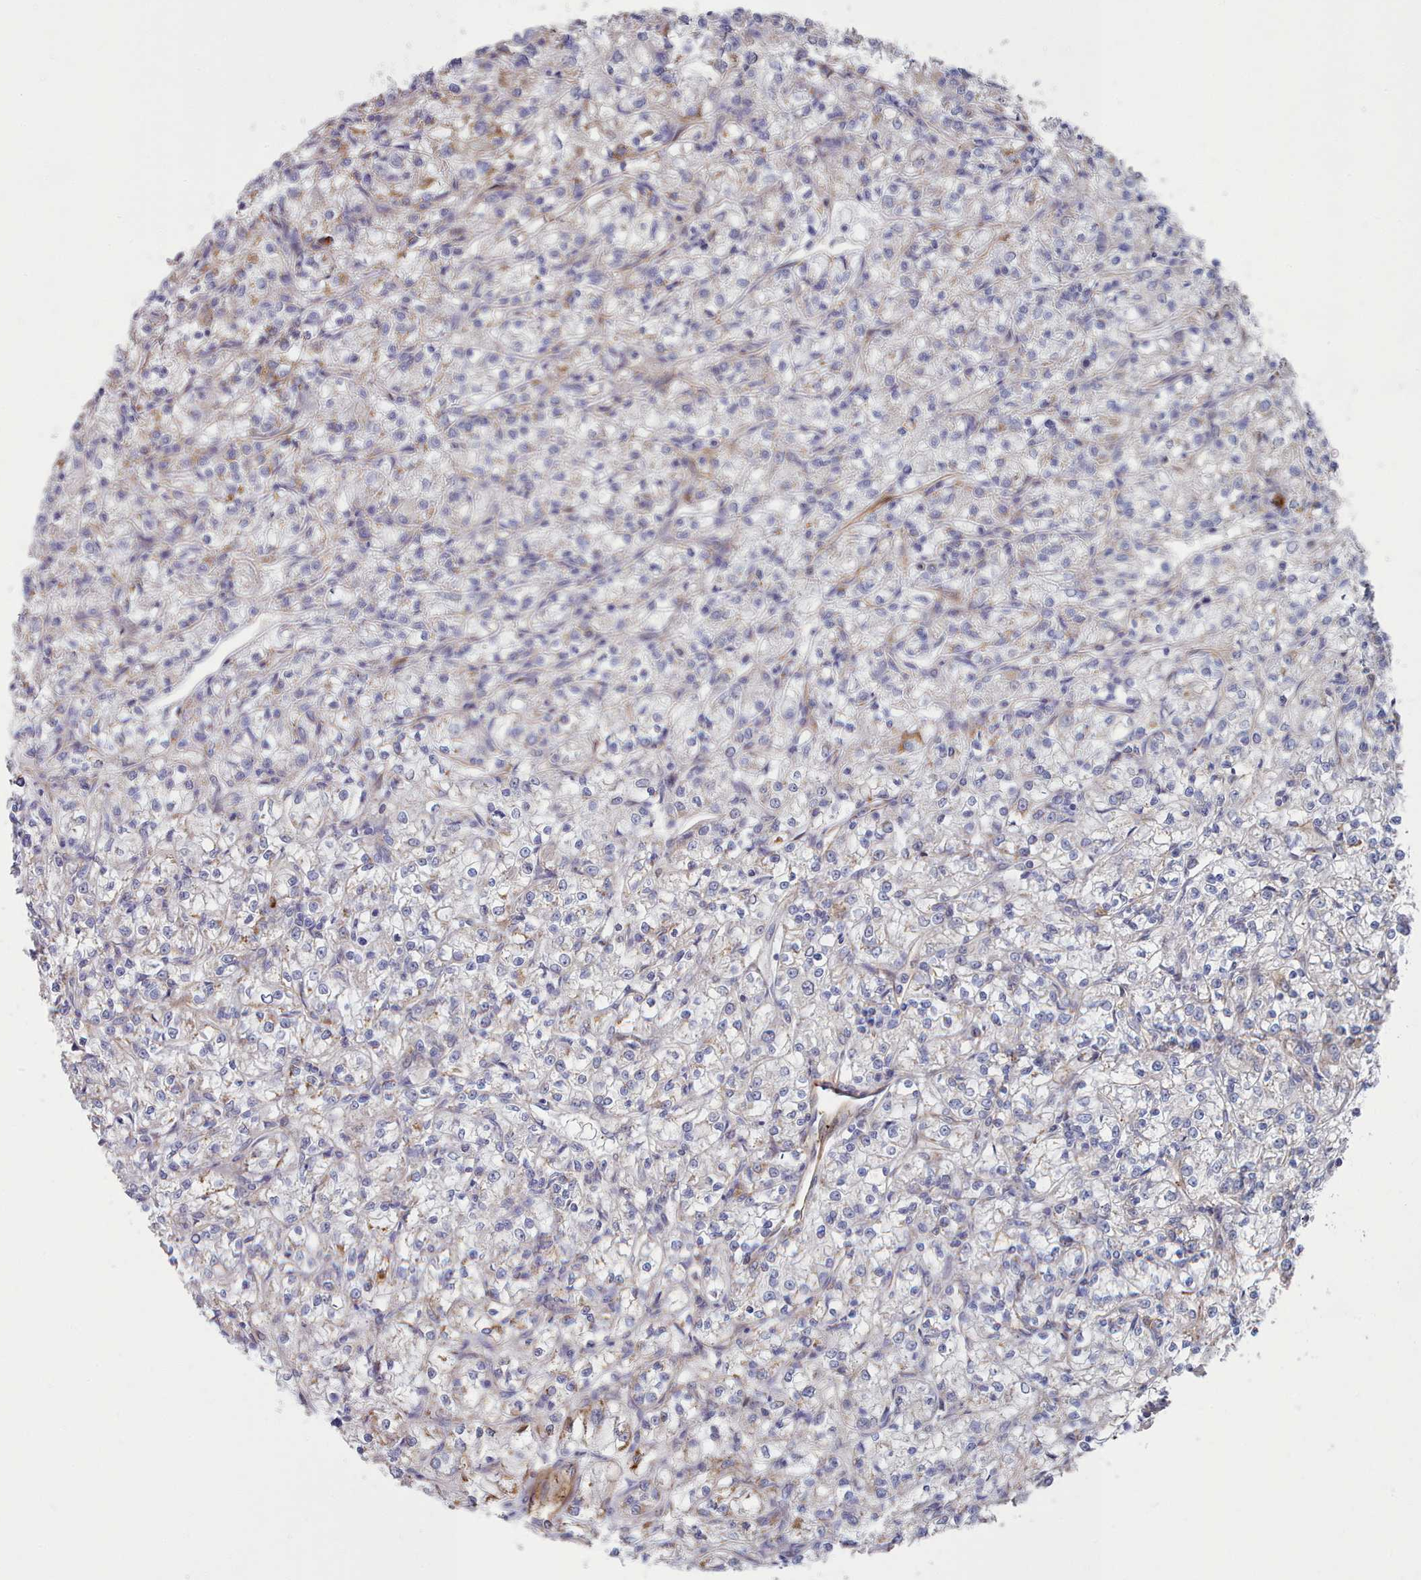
{"staining": {"intensity": "moderate", "quantity": "<25%", "location": "cytoplasmic/membranous"}, "tissue": "renal cancer", "cell_type": "Tumor cells", "image_type": "cancer", "snomed": [{"axis": "morphology", "description": "Adenocarcinoma, NOS"}, {"axis": "topography", "description": "Kidney"}], "caption": "Immunohistochemical staining of renal adenocarcinoma demonstrates low levels of moderate cytoplasmic/membranous protein staining in about <25% of tumor cells. (DAB (3,3'-diaminobenzidine) = brown stain, brightfield microscopy at high magnification).", "gene": "G6PC1", "patient": {"sex": "female", "age": 59}}